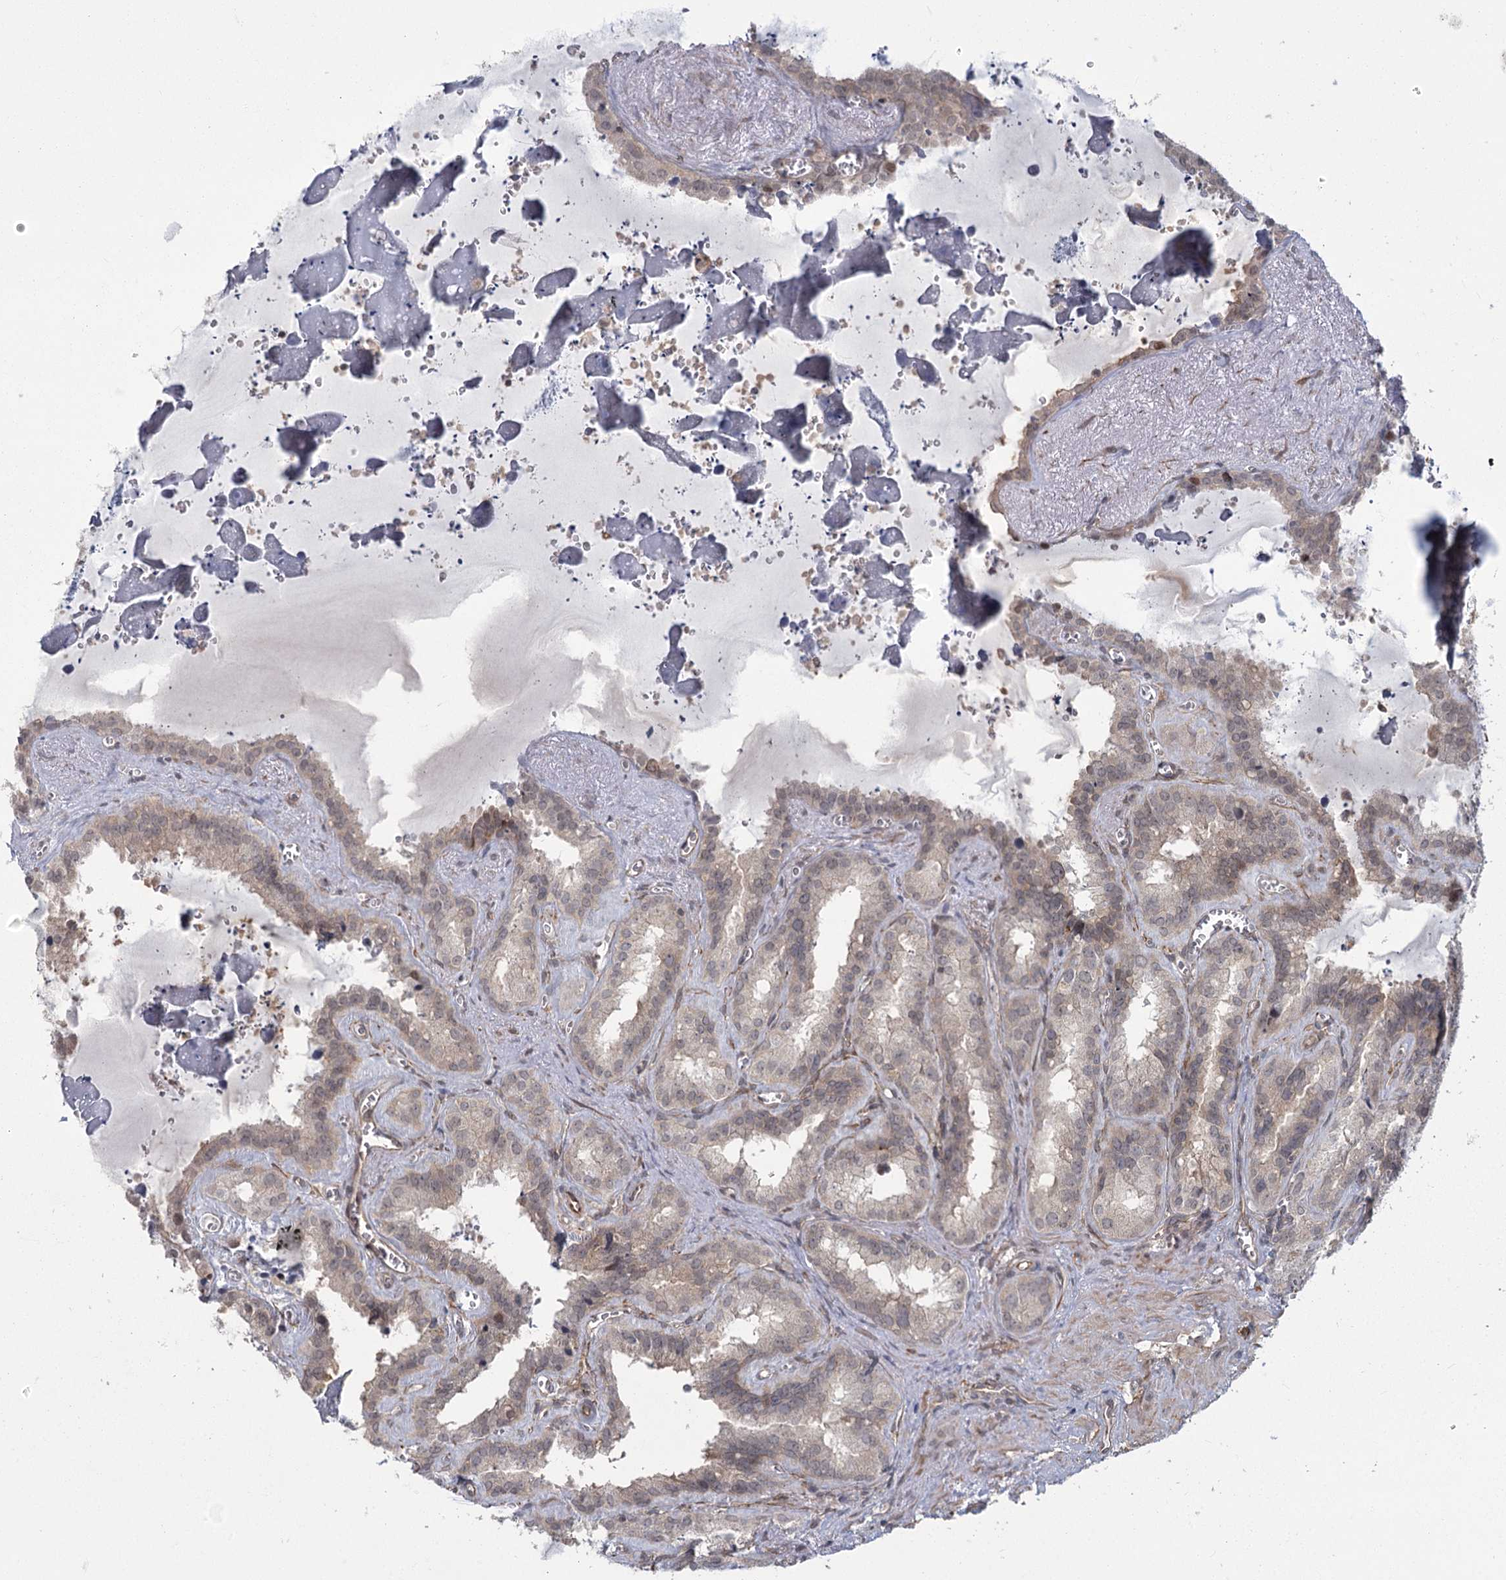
{"staining": {"intensity": "weak", "quantity": "25%-75%", "location": "cytoplasmic/membranous"}, "tissue": "seminal vesicle", "cell_type": "Glandular cells", "image_type": "normal", "snomed": [{"axis": "morphology", "description": "Normal tissue, NOS"}, {"axis": "topography", "description": "Prostate"}, {"axis": "topography", "description": "Seminal veicle"}], "caption": "Protein staining of unremarkable seminal vesicle displays weak cytoplasmic/membranous positivity in about 25%-75% of glandular cells. The staining was performed using DAB to visualize the protein expression in brown, while the nuclei were stained in blue with hematoxylin (Magnification: 20x).", "gene": "AP2M1", "patient": {"sex": "male", "age": 59}}